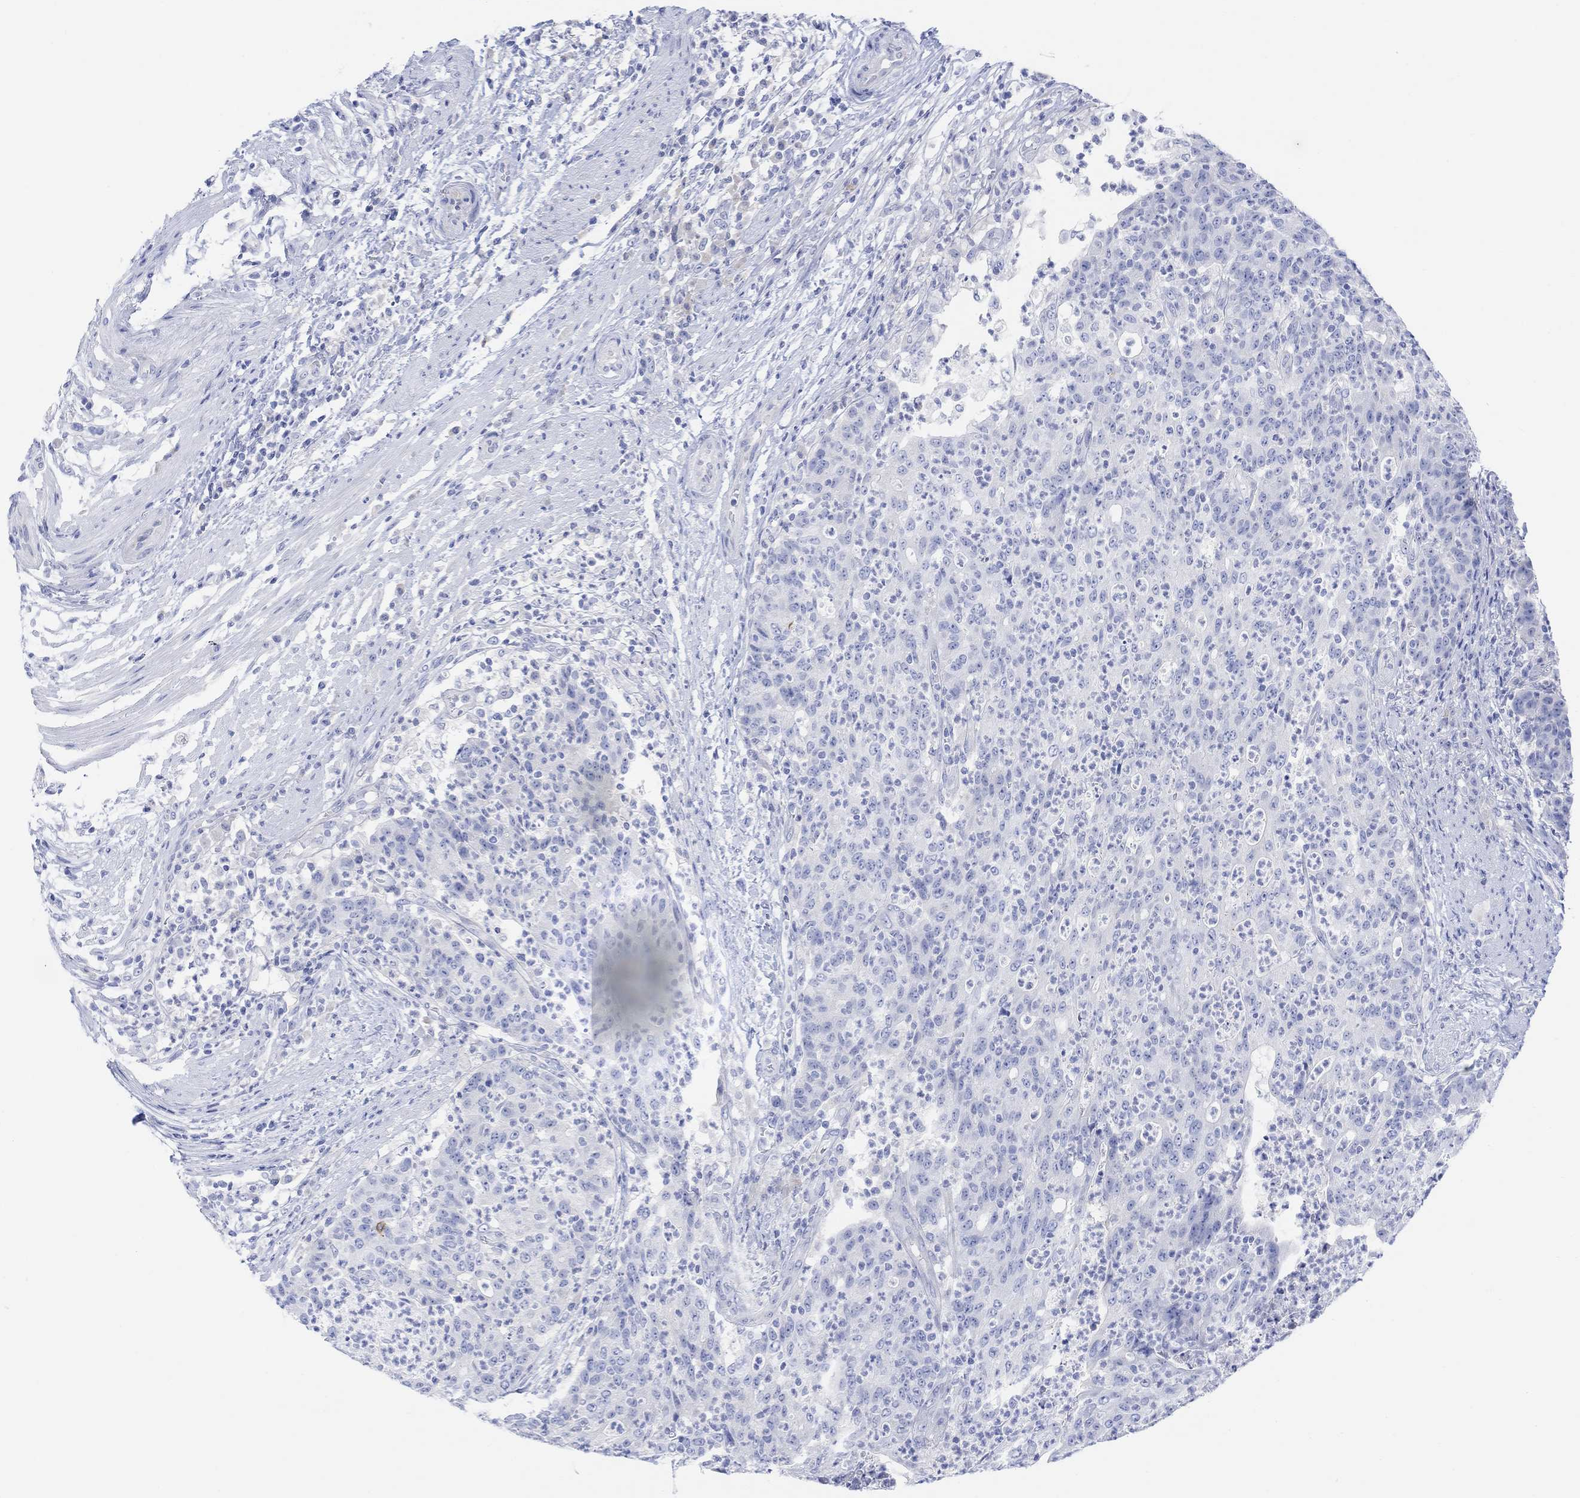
{"staining": {"intensity": "negative", "quantity": "none", "location": "none"}, "tissue": "colorectal cancer", "cell_type": "Tumor cells", "image_type": "cancer", "snomed": [{"axis": "morphology", "description": "Adenocarcinoma, NOS"}, {"axis": "topography", "description": "Colon"}], "caption": "Immunohistochemistry micrograph of human colorectal adenocarcinoma stained for a protein (brown), which shows no positivity in tumor cells.", "gene": "GNG13", "patient": {"sex": "male", "age": 70}}